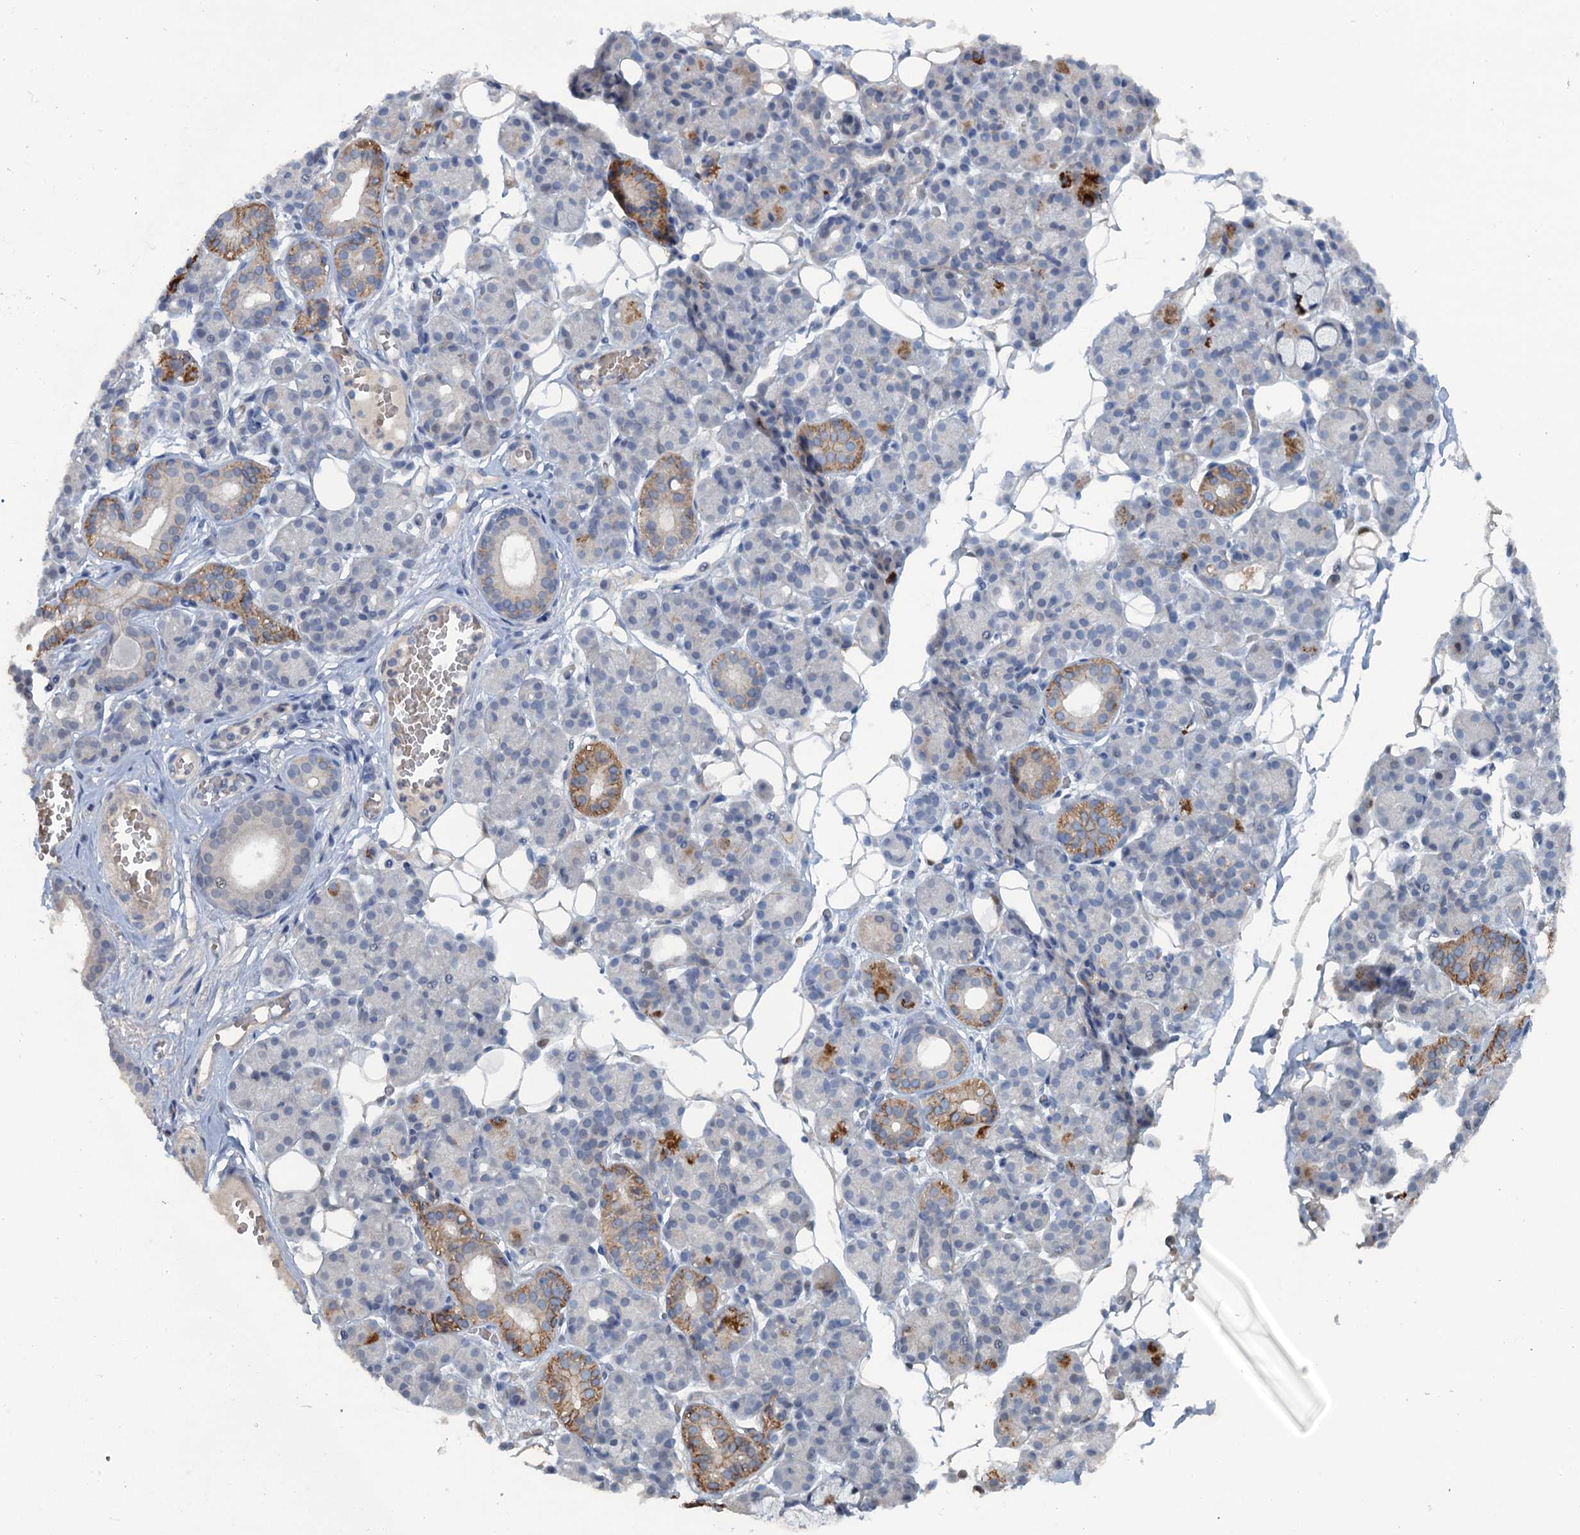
{"staining": {"intensity": "moderate", "quantity": "<25%", "location": "cytoplasmic/membranous"}, "tissue": "salivary gland", "cell_type": "Glandular cells", "image_type": "normal", "snomed": [{"axis": "morphology", "description": "Normal tissue, NOS"}, {"axis": "topography", "description": "Salivary gland"}], "caption": "Normal salivary gland exhibits moderate cytoplasmic/membranous expression in approximately <25% of glandular cells, visualized by immunohistochemistry. The staining is performed using DAB (3,3'-diaminobenzidine) brown chromogen to label protein expression. The nuclei are counter-stained blue using hematoxylin.", "gene": "MYO16", "patient": {"sex": "male", "age": 63}}